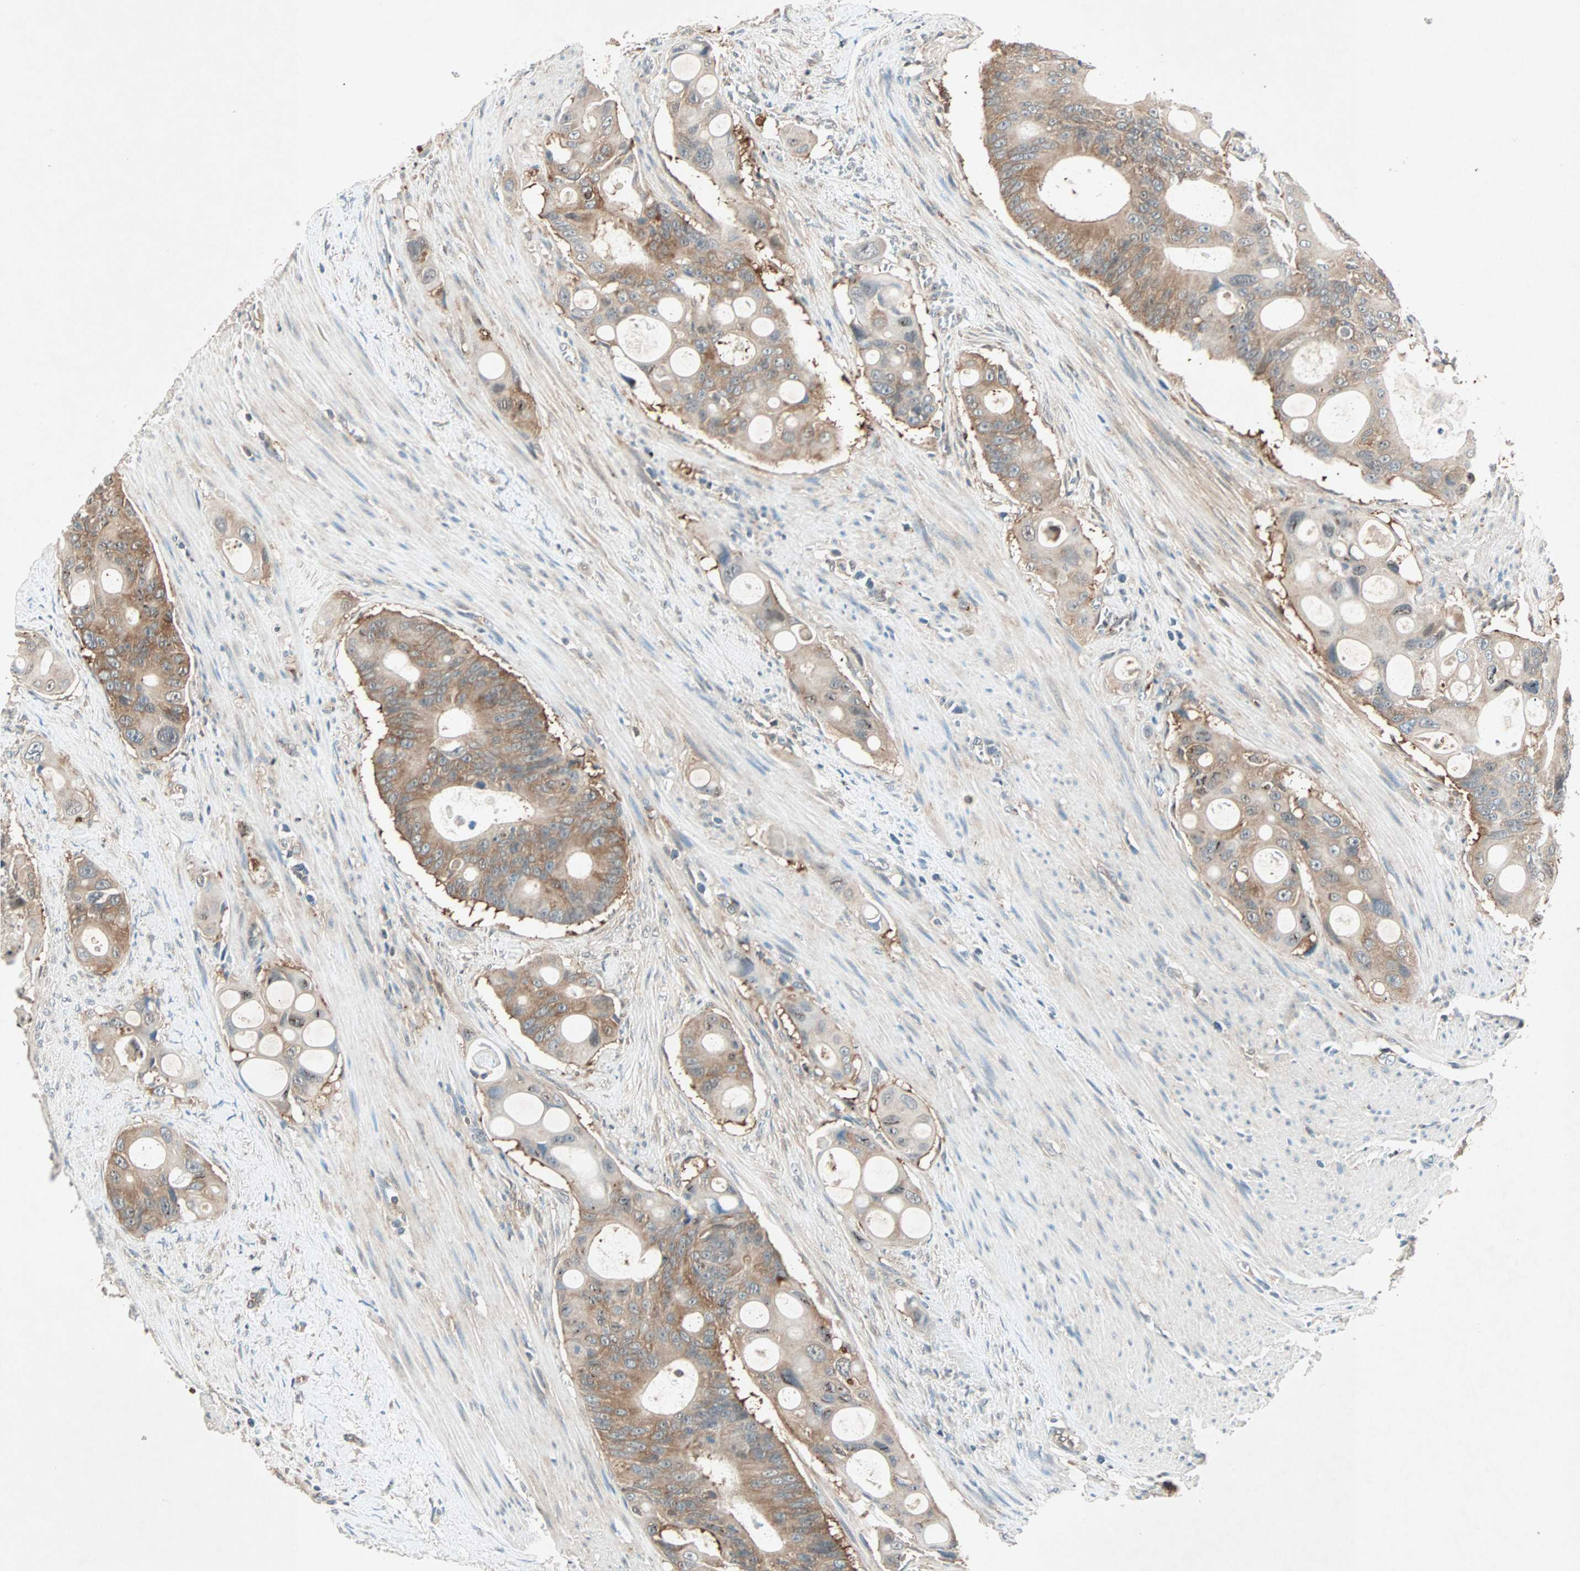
{"staining": {"intensity": "strong", "quantity": ">75%", "location": "cytoplasmic/membranous"}, "tissue": "colorectal cancer", "cell_type": "Tumor cells", "image_type": "cancer", "snomed": [{"axis": "morphology", "description": "Adenocarcinoma, NOS"}, {"axis": "topography", "description": "Colon"}], "caption": "Strong cytoplasmic/membranous protein positivity is present in about >75% of tumor cells in colorectal cancer. The staining was performed using DAB to visualize the protein expression in brown, while the nuclei were stained in blue with hematoxylin (Magnification: 20x).", "gene": "TEC", "patient": {"sex": "female", "age": 57}}